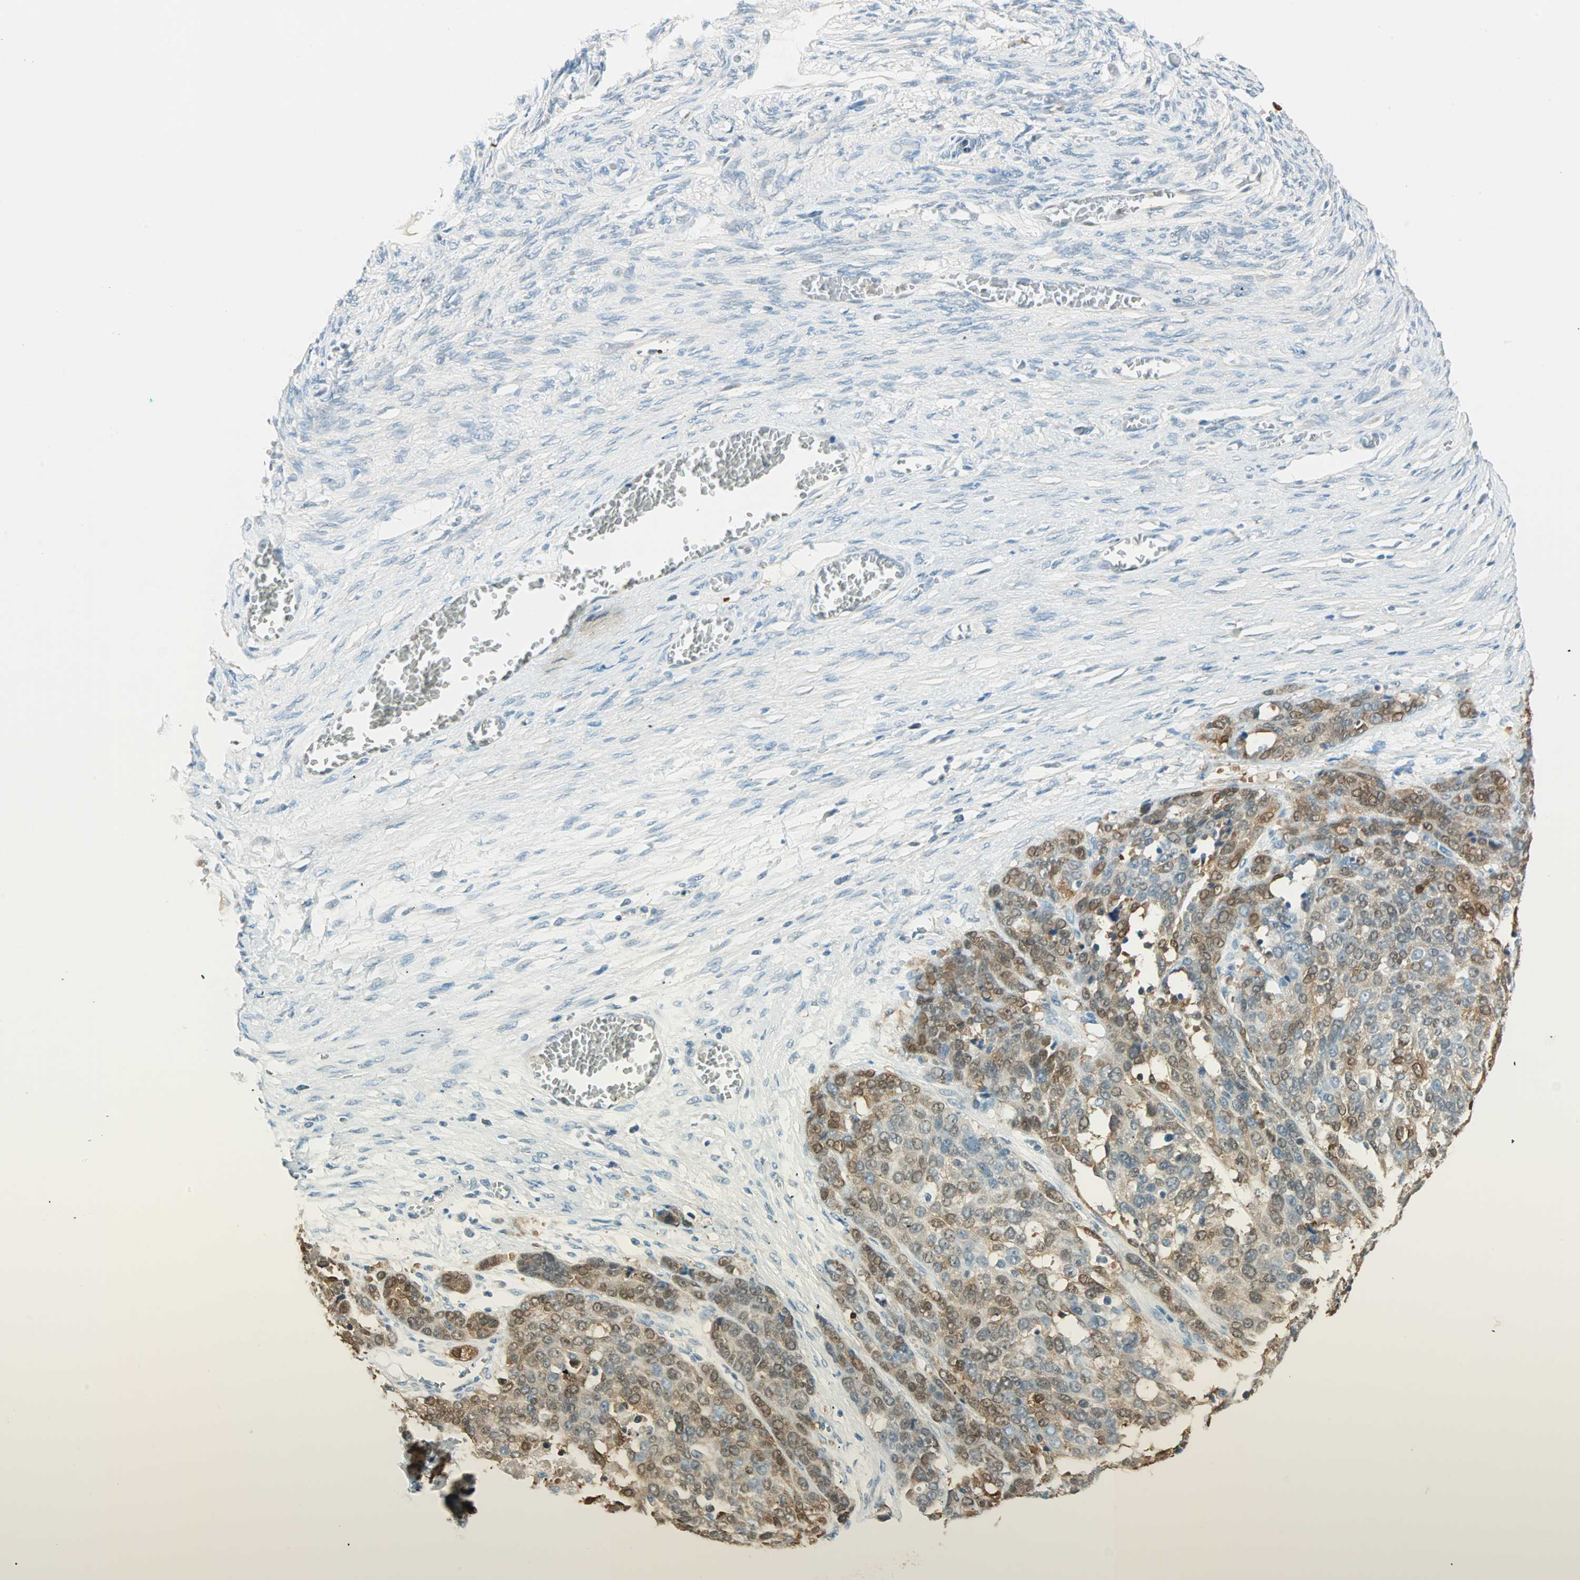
{"staining": {"intensity": "moderate", "quantity": ">75%", "location": "cytoplasmic/membranous,nuclear"}, "tissue": "ovarian cancer", "cell_type": "Tumor cells", "image_type": "cancer", "snomed": [{"axis": "morphology", "description": "Cystadenocarcinoma, serous, NOS"}, {"axis": "topography", "description": "Ovary"}], "caption": "Protein expression analysis of ovarian cancer (serous cystadenocarcinoma) displays moderate cytoplasmic/membranous and nuclear expression in approximately >75% of tumor cells. (brown staining indicates protein expression, while blue staining denotes nuclei).", "gene": "S100A1", "patient": {"sex": "female", "age": 44}}